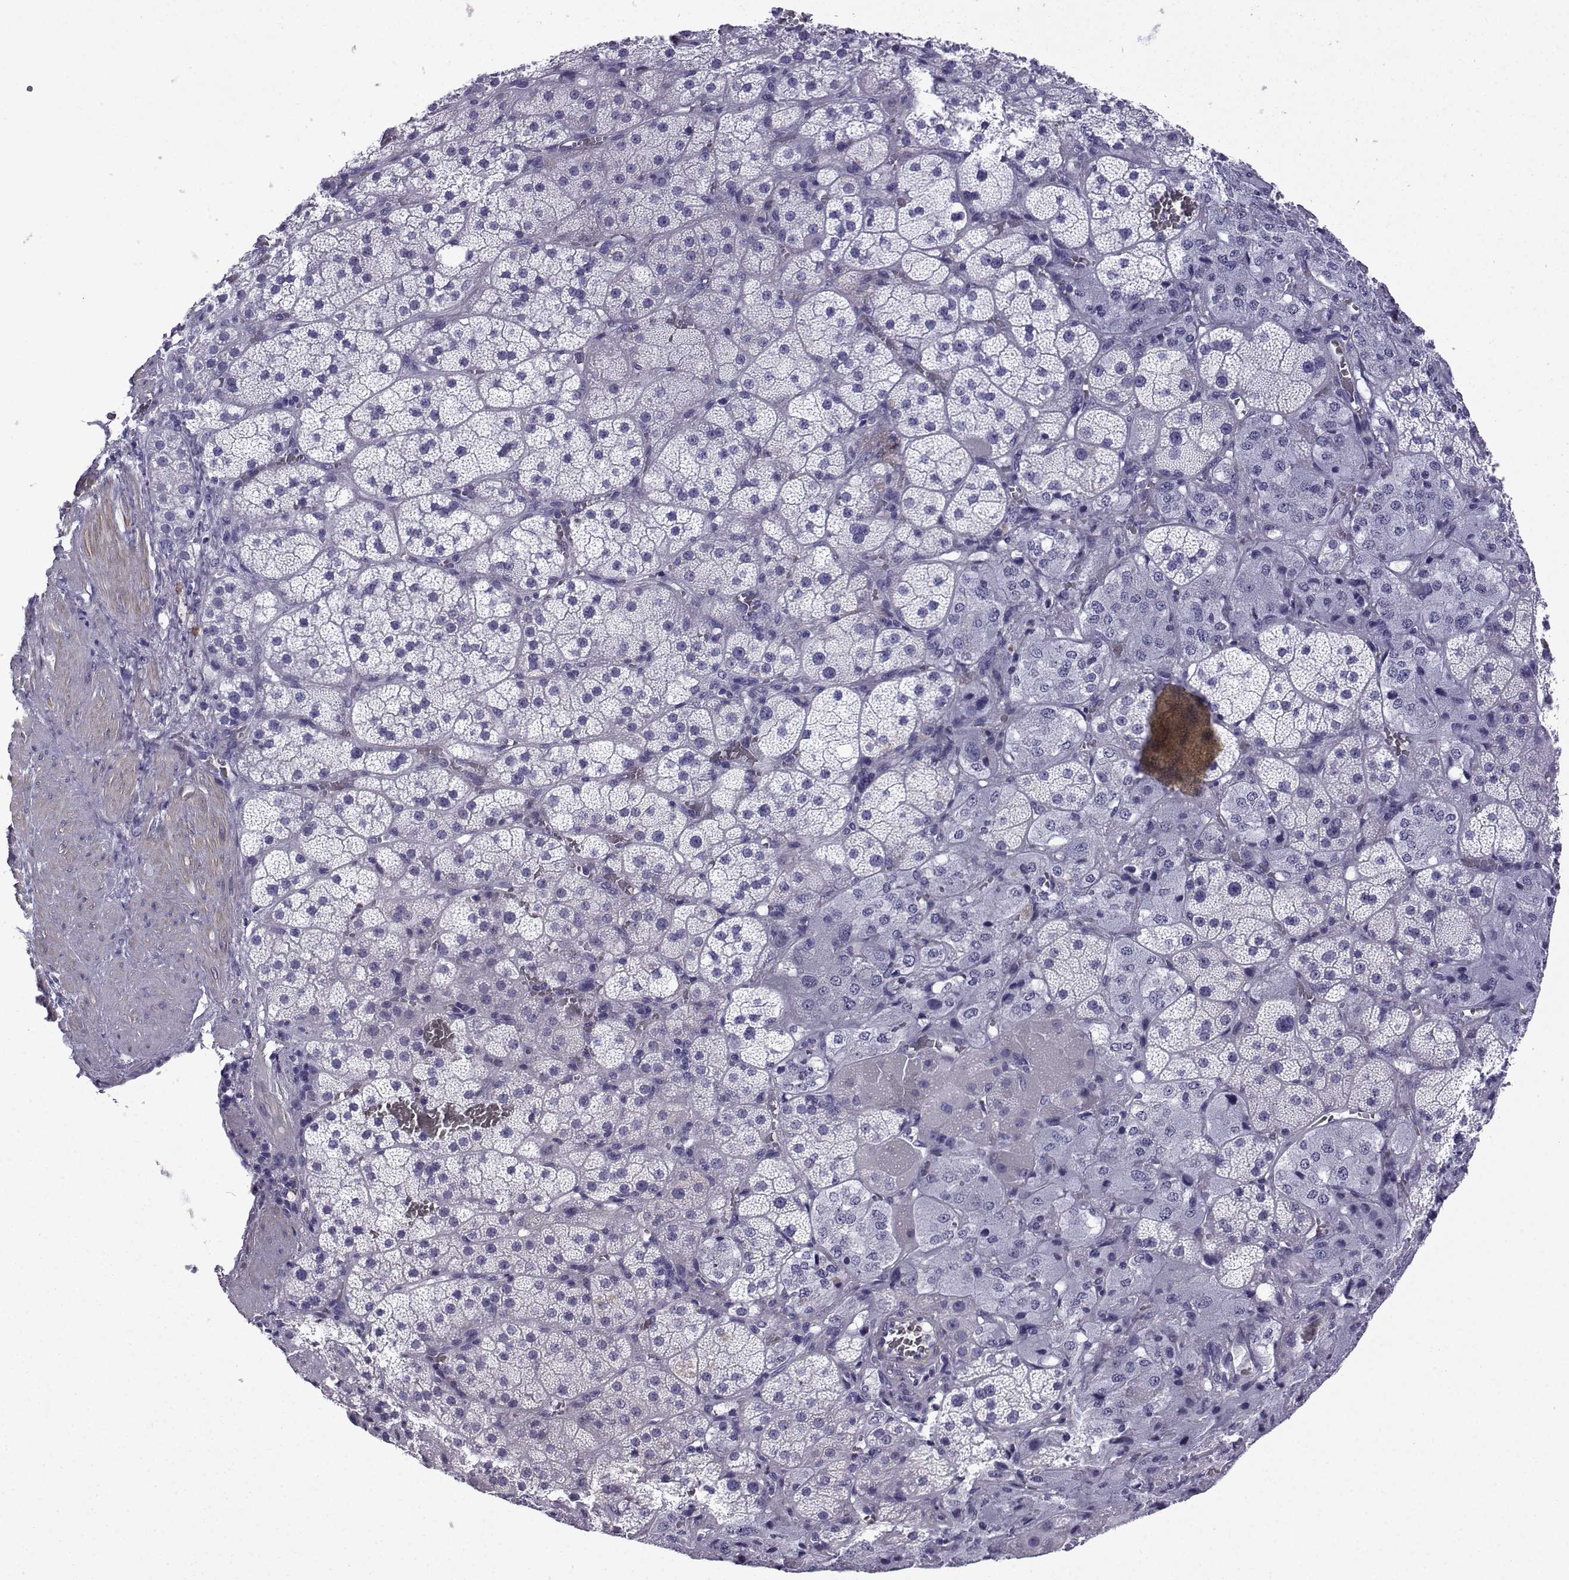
{"staining": {"intensity": "negative", "quantity": "none", "location": "none"}, "tissue": "adrenal gland", "cell_type": "Glandular cells", "image_type": "normal", "snomed": [{"axis": "morphology", "description": "Normal tissue, NOS"}, {"axis": "topography", "description": "Adrenal gland"}], "caption": "Adrenal gland stained for a protein using immunohistochemistry displays no positivity glandular cells.", "gene": "KCNF1", "patient": {"sex": "male", "age": 57}}